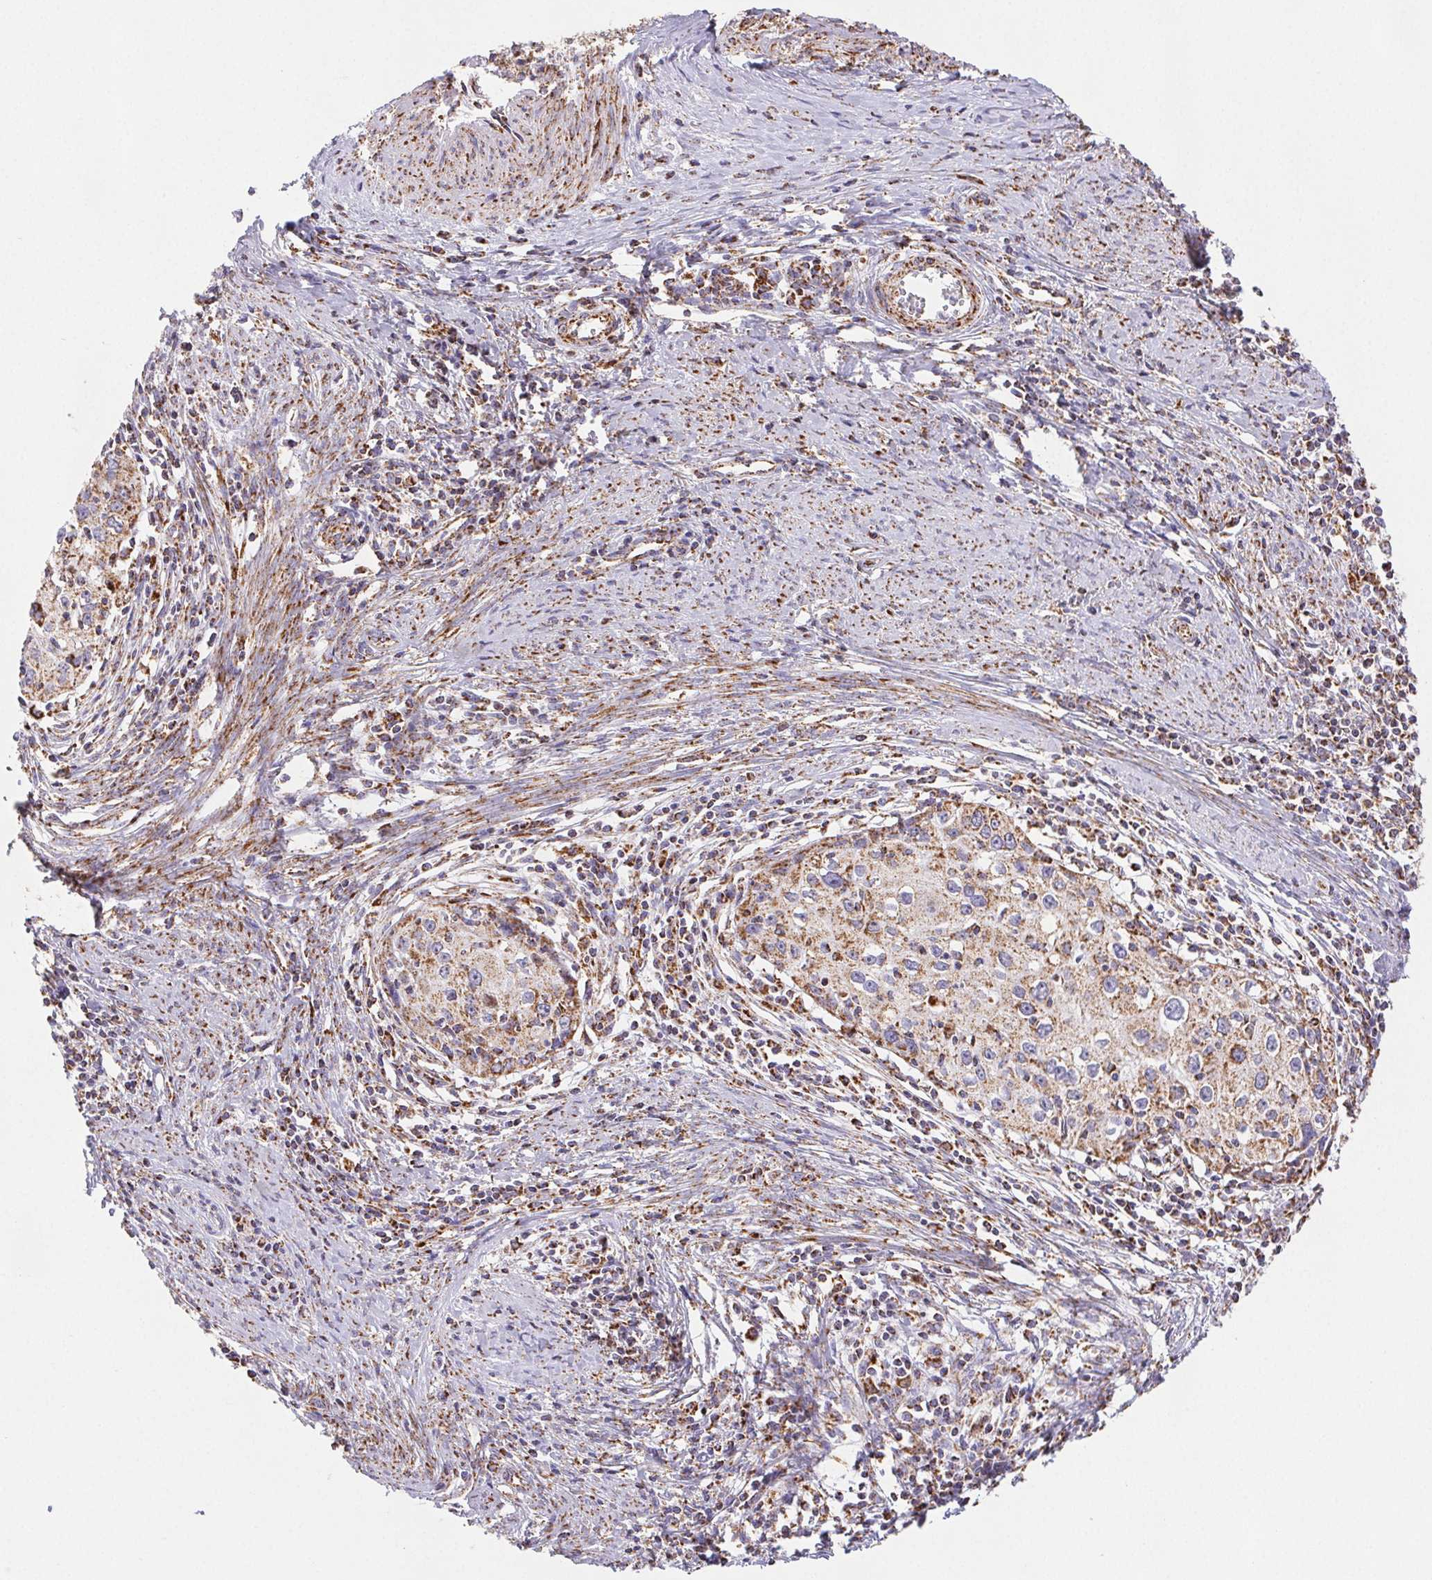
{"staining": {"intensity": "weak", "quantity": ">75%", "location": "cytoplasmic/membranous"}, "tissue": "cervical cancer", "cell_type": "Tumor cells", "image_type": "cancer", "snomed": [{"axis": "morphology", "description": "Squamous cell carcinoma, NOS"}, {"axis": "topography", "description": "Cervix"}], "caption": "Tumor cells reveal low levels of weak cytoplasmic/membranous expression in about >75% of cells in human squamous cell carcinoma (cervical).", "gene": "NIPSNAP2", "patient": {"sex": "female", "age": 40}}